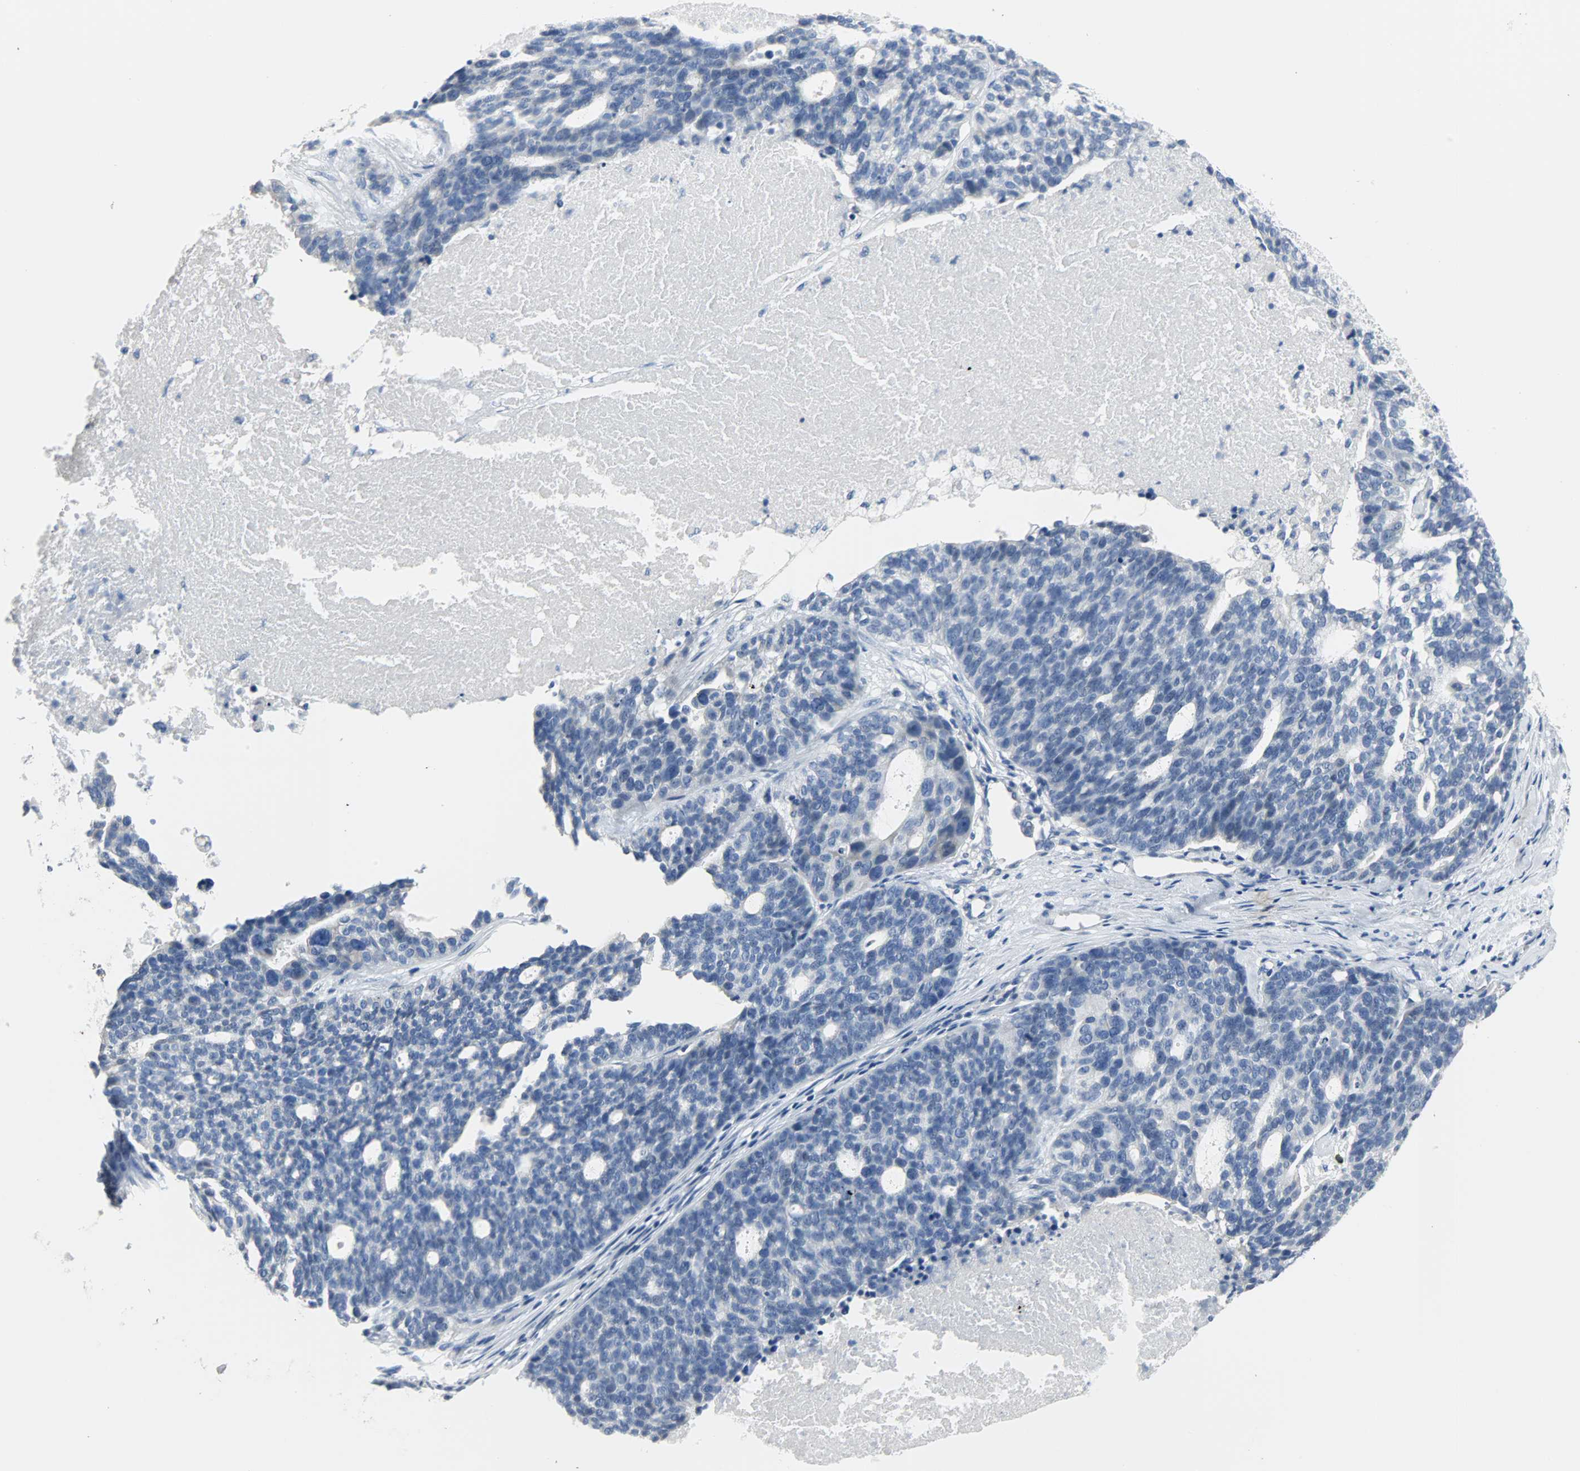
{"staining": {"intensity": "negative", "quantity": "none", "location": "none"}, "tissue": "ovarian cancer", "cell_type": "Tumor cells", "image_type": "cancer", "snomed": [{"axis": "morphology", "description": "Cystadenocarcinoma, serous, NOS"}, {"axis": "topography", "description": "Ovary"}], "caption": "The histopathology image exhibits no significant positivity in tumor cells of ovarian cancer.", "gene": "CEBPE", "patient": {"sex": "female", "age": 59}}